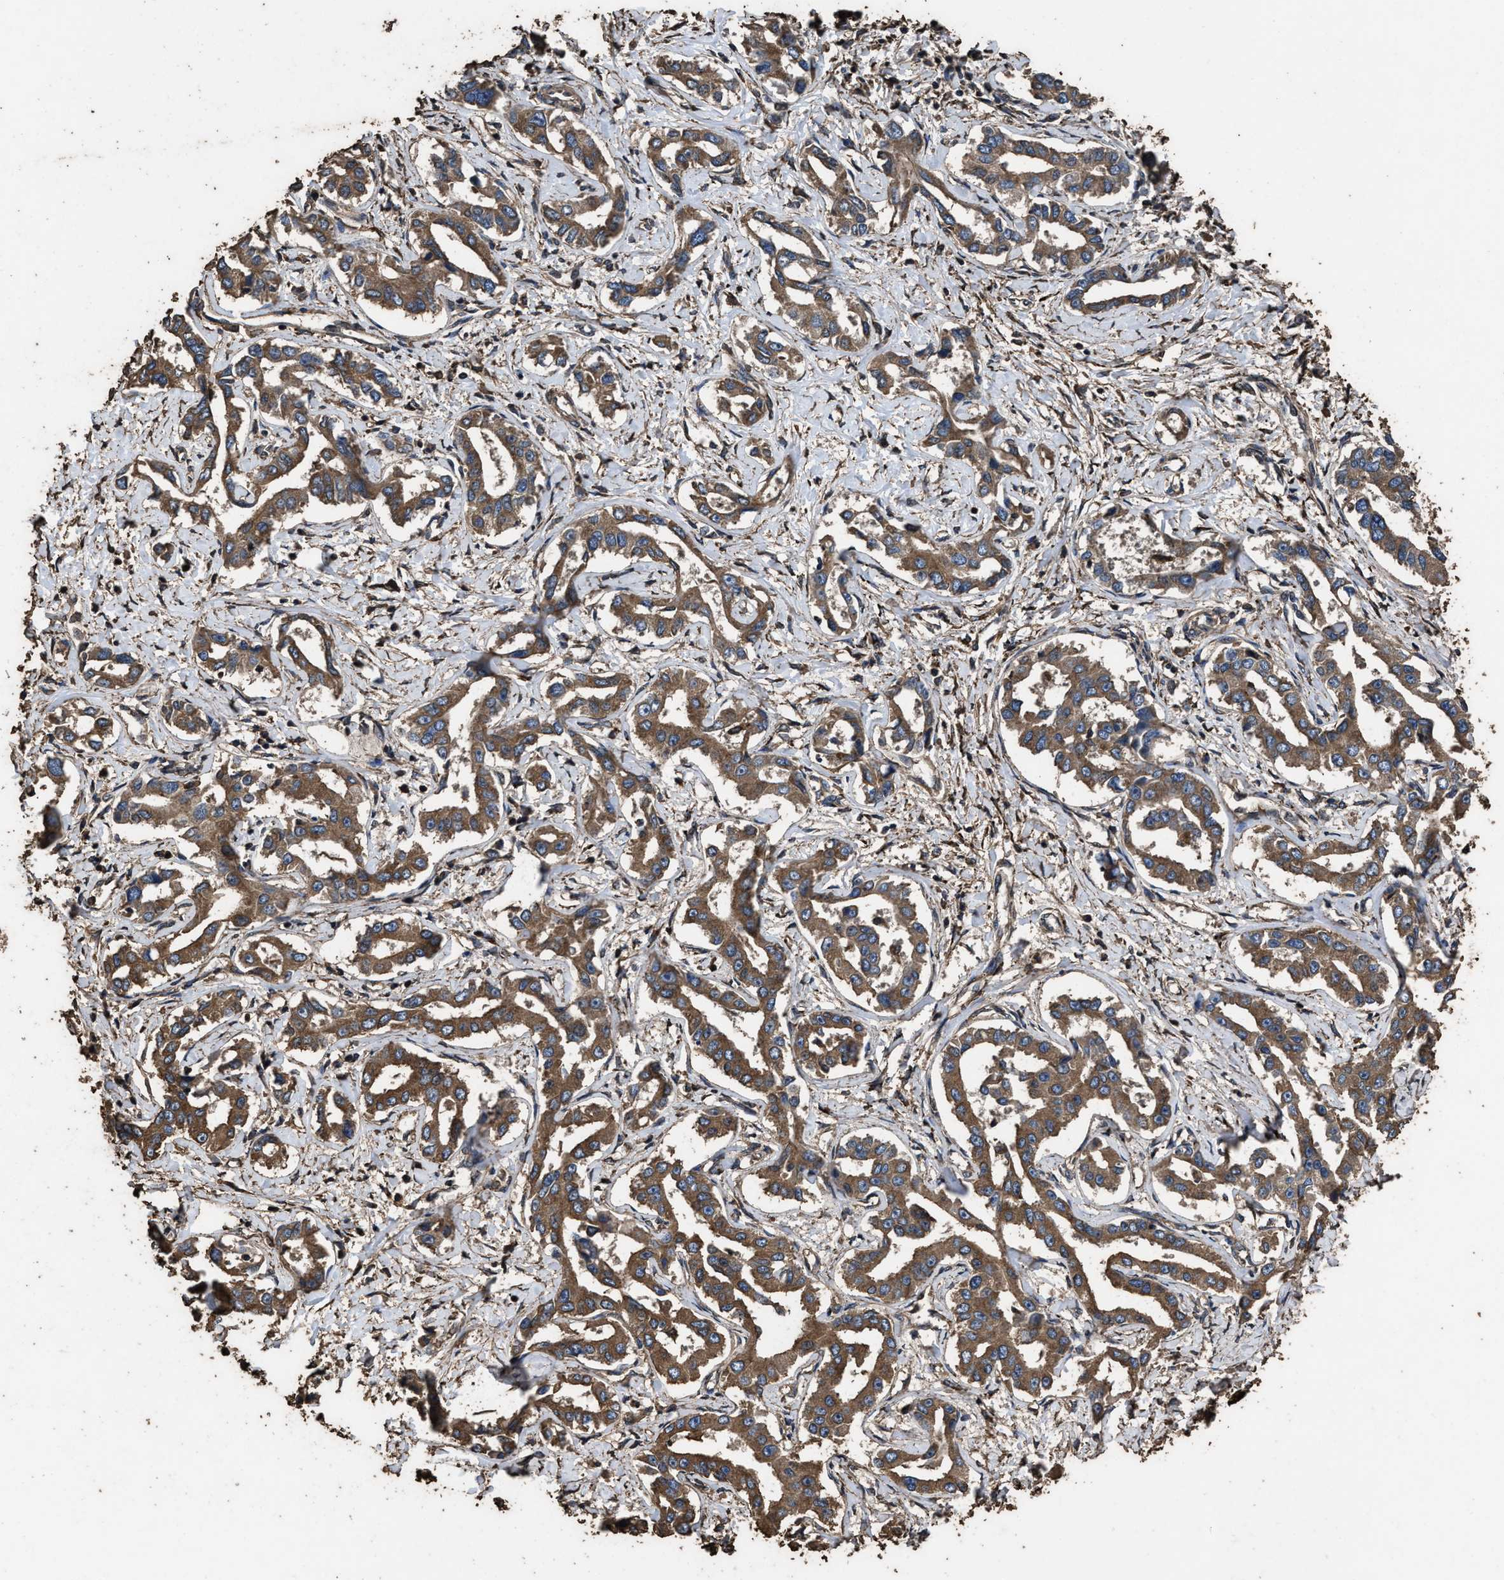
{"staining": {"intensity": "moderate", "quantity": ">75%", "location": "cytoplasmic/membranous"}, "tissue": "liver cancer", "cell_type": "Tumor cells", "image_type": "cancer", "snomed": [{"axis": "morphology", "description": "Cholangiocarcinoma"}, {"axis": "topography", "description": "Liver"}], "caption": "Protein positivity by immunohistochemistry (IHC) displays moderate cytoplasmic/membranous expression in about >75% of tumor cells in liver cholangiocarcinoma. (Stains: DAB (3,3'-diaminobenzidine) in brown, nuclei in blue, Microscopy: brightfield microscopy at high magnification).", "gene": "ZMYND19", "patient": {"sex": "male", "age": 59}}